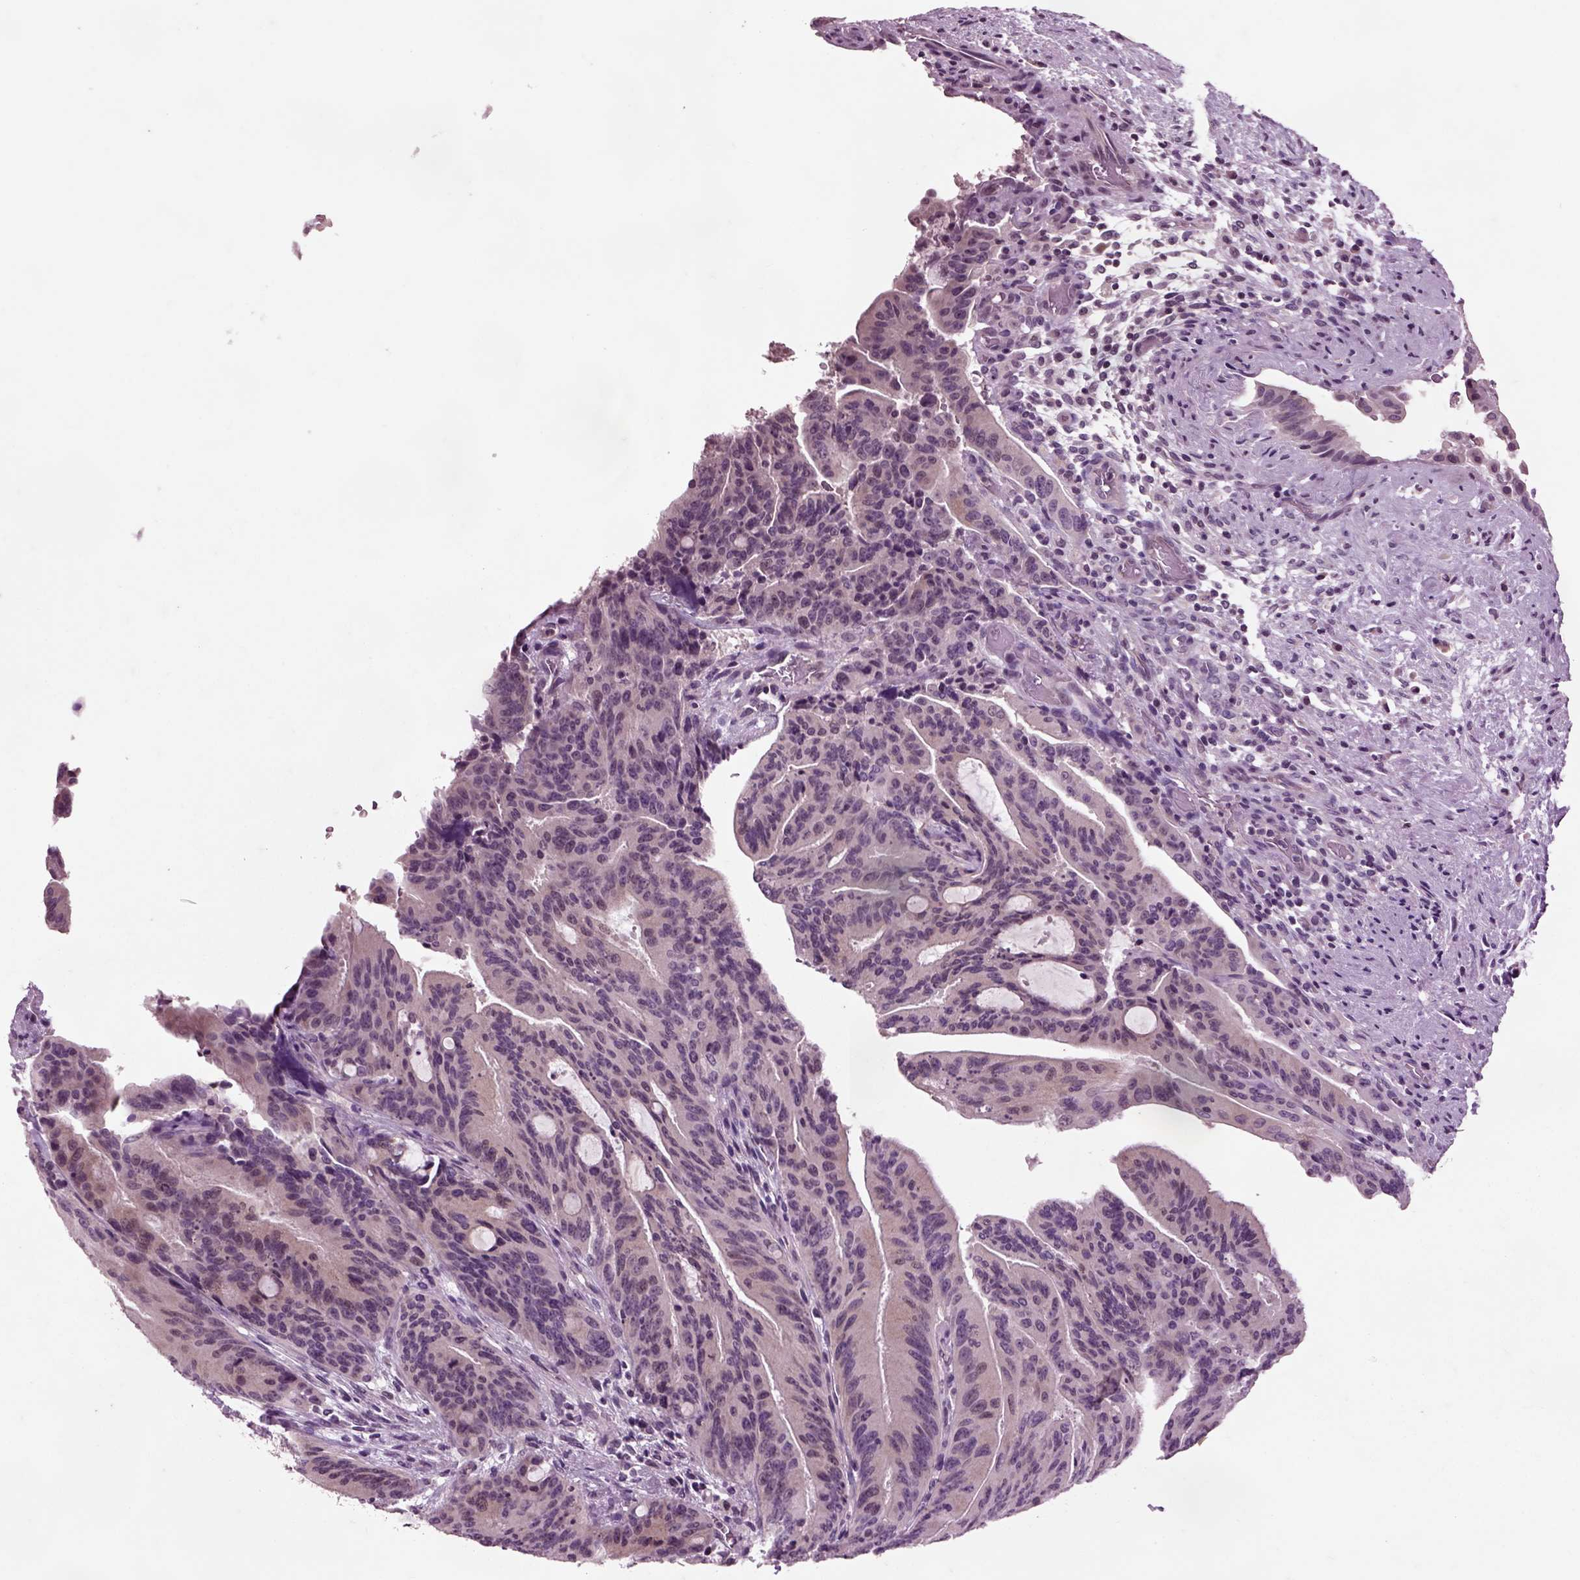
{"staining": {"intensity": "negative", "quantity": "none", "location": "none"}, "tissue": "liver cancer", "cell_type": "Tumor cells", "image_type": "cancer", "snomed": [{"axis": "morphology", "description": "Cholangiocarcinoma"}, {"axis": "topography", "description": "Liver"}], "caption": "IHC of liver cancer (cholangiocarcinoma) shows no positivity in tumor cells.", "gene": "CHGB", "patient": {"sex": "female", "age": 73}}